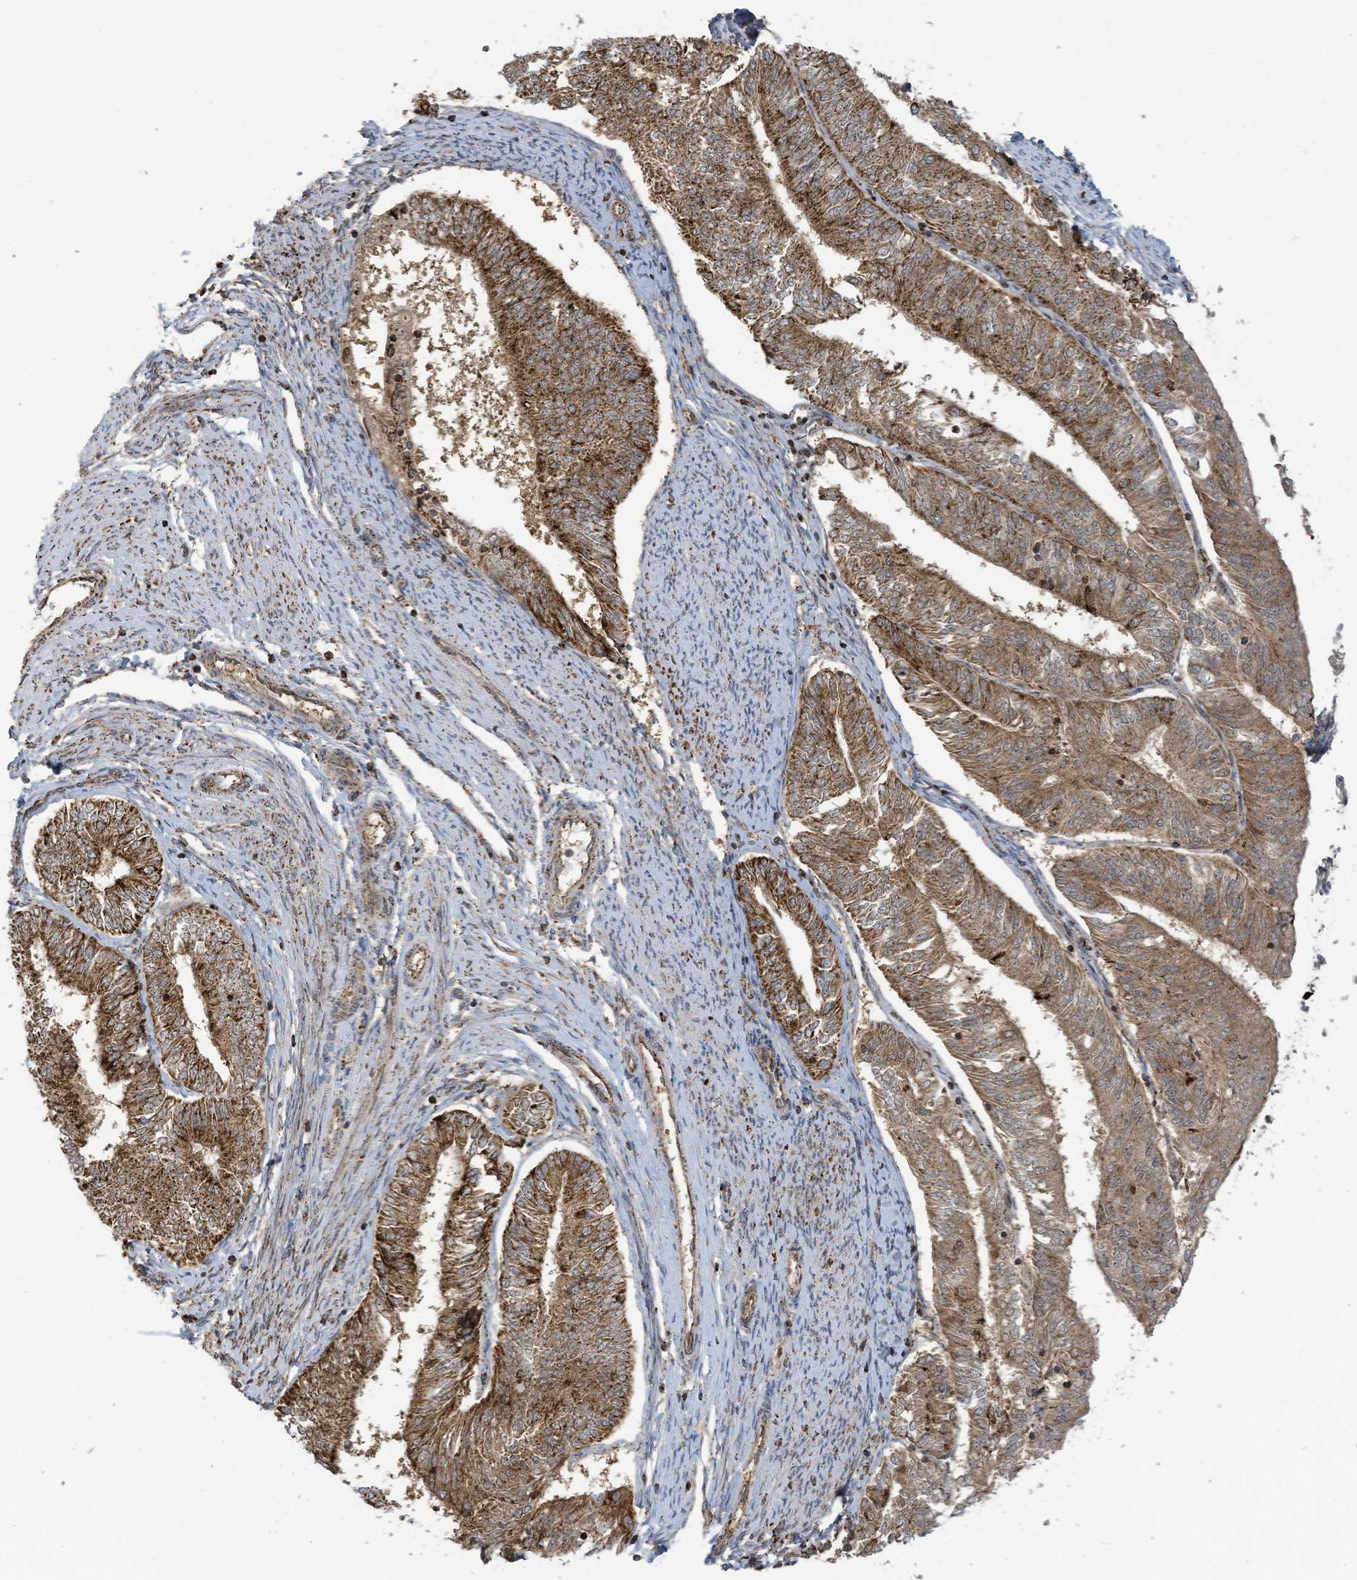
{"staining": {"intensity": "strong", "quantity": ">75%", "location": "cytoplasmic/membranous"}, "tissue": "endometrial cancer", "cell_type": "Tumor cells", "image_type": "cancer", "snomed": [{"axis": "morphology", "description": "Adenocarcinoma, NOS"}, {"axis": "topography", "description": "Endometrium"}], "caption": "Endometrial cancer (adenocarcinoma) stained with DAB (3,3'-diaminobenzidine) IHC shows high levels of strong cytoplasmic/membranous positivity in about >75% of tumor cells. (Brightfield microscopy of DAB IHC at high magnification).", "gene": "COX10", "patient": {"sex": "female", "age": 58}}